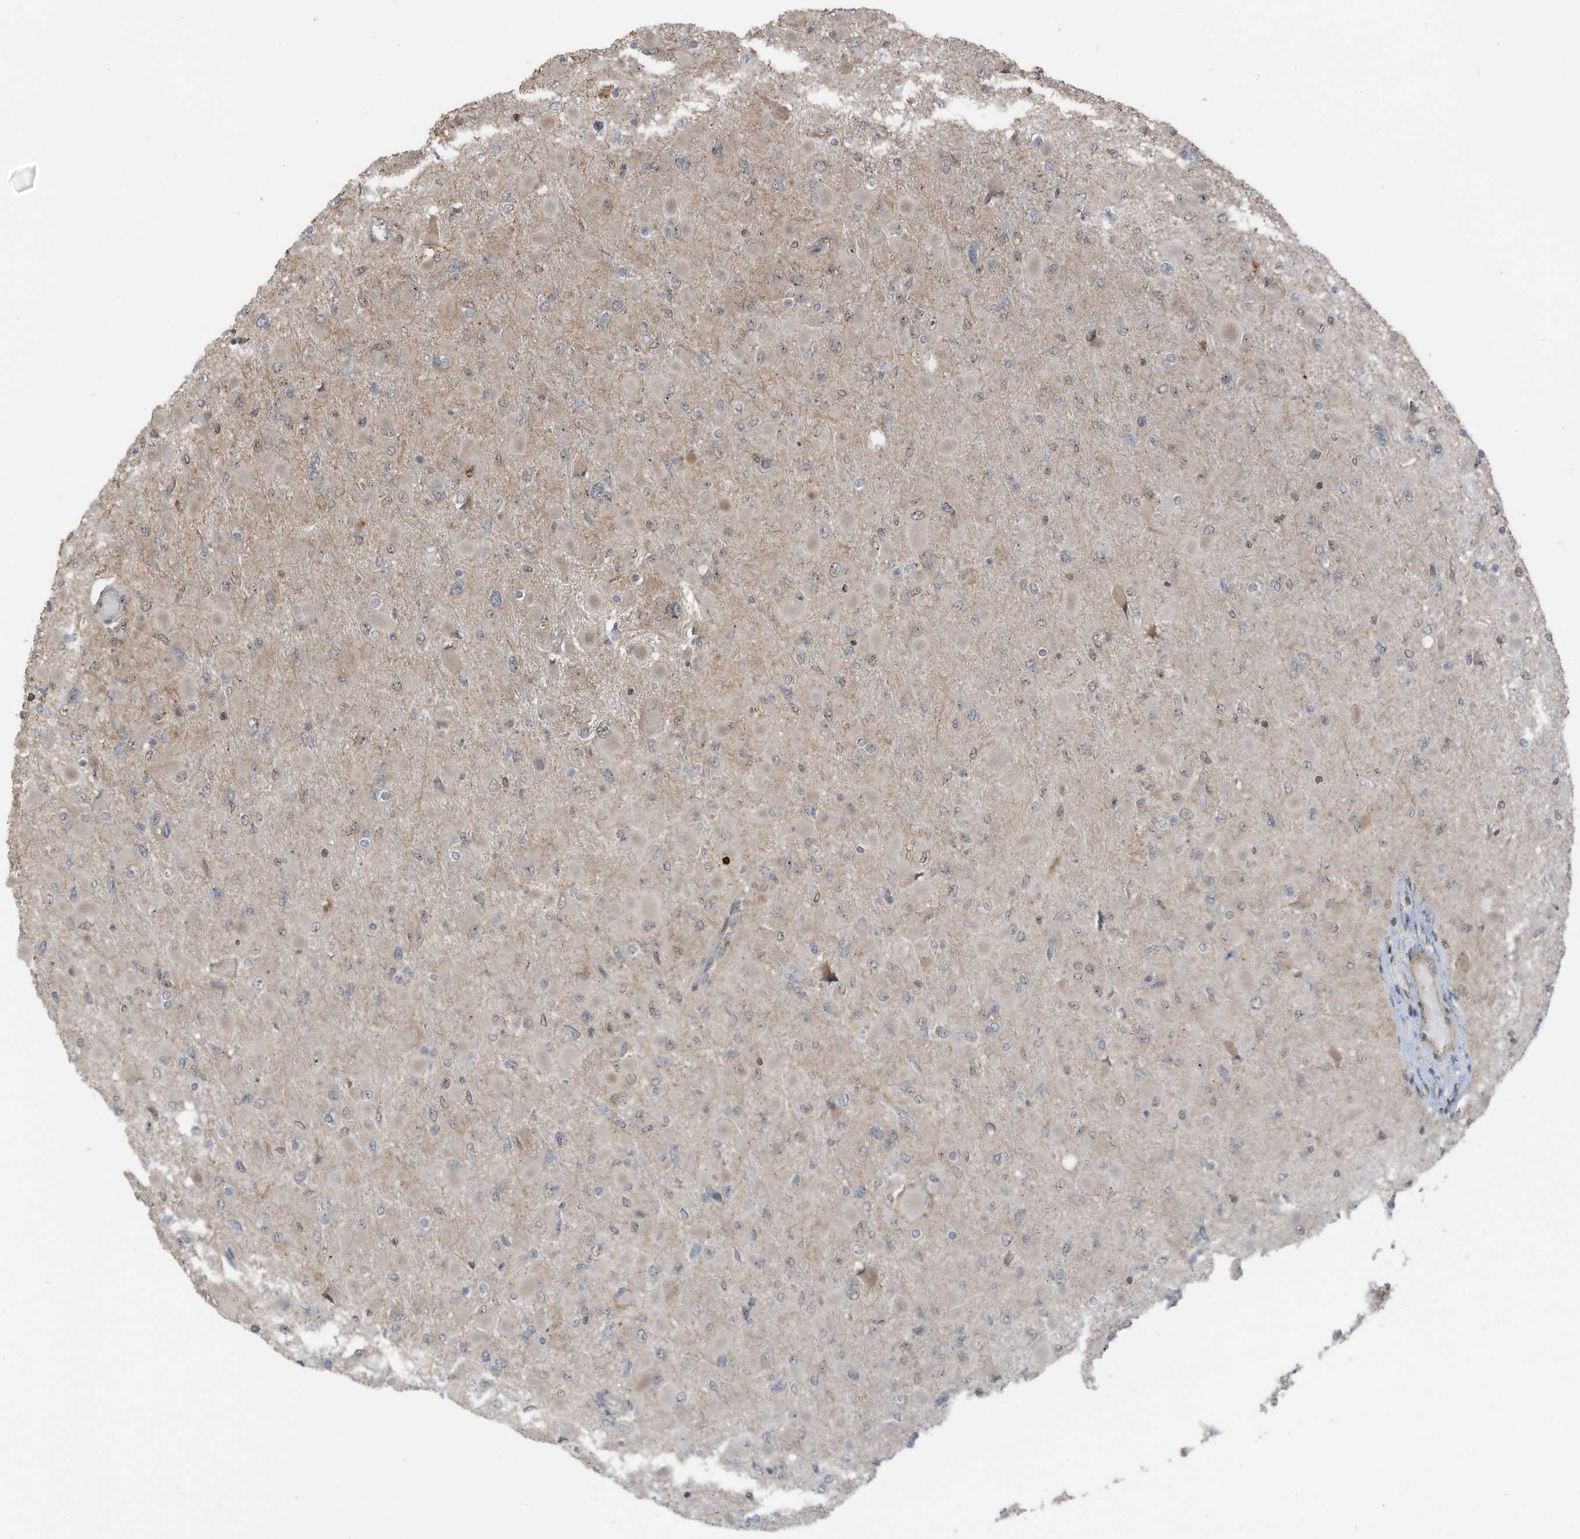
{"staining": {"intensity": "weak", "quantity": "<25%", "location": "cytoplasmic/membranous"}, "tissue": "glioma", "cell_type": "Tumor cells", "image_type": "cancer", "snomed": [{"axis": "morphology", "description": "Glioma, malignant, High grade"}, {"axis": "topography", "description": "Cerebral cortex"}], "caption": "Malignant glioma (high-grade) was stained to show a protein in brown. There is no significant staining in tumor cells.", "gene": "UTP3", "patient": {"sex": "female", "age": 36}}